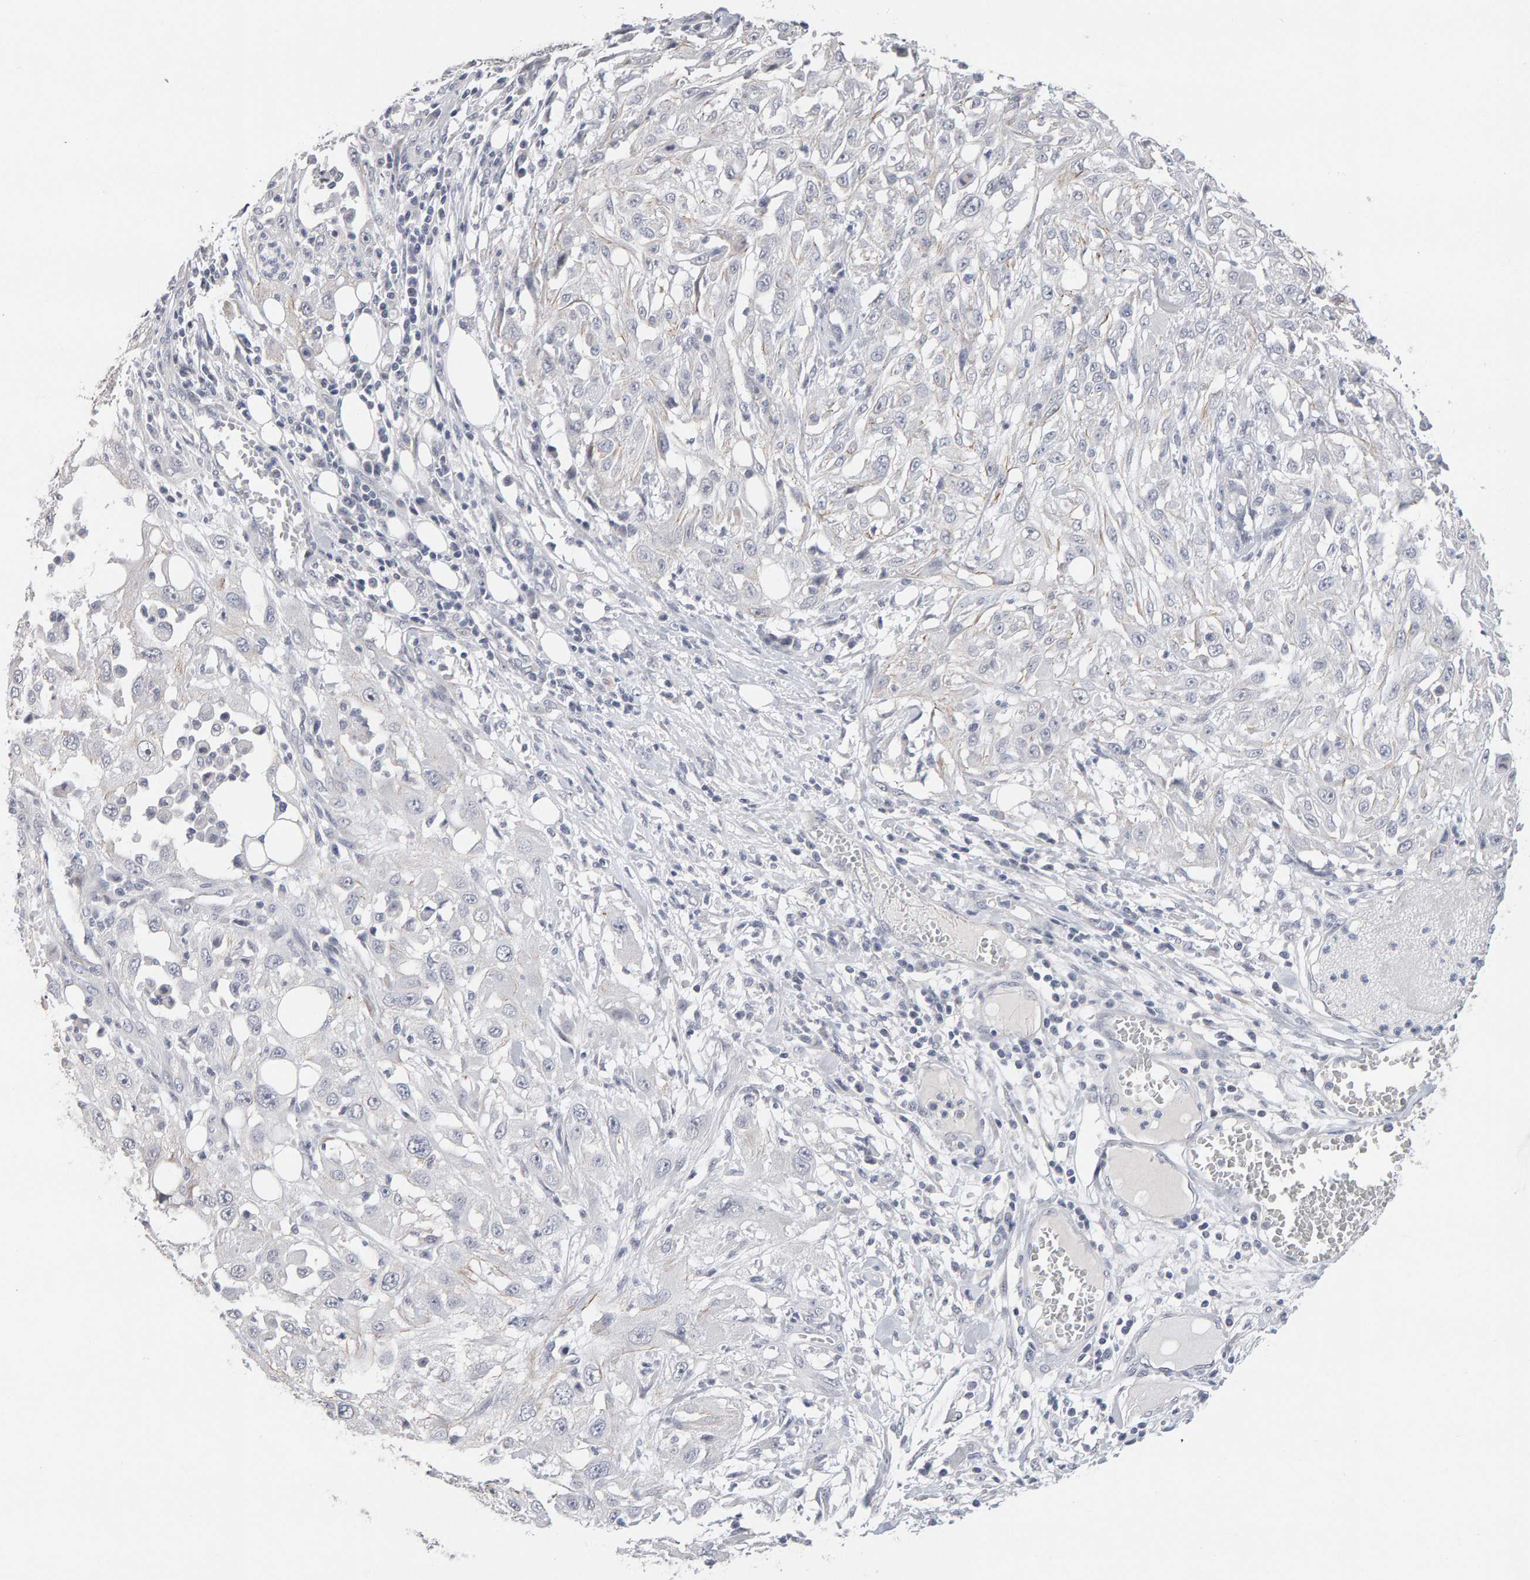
{"staining": {"intensity": "negative", "quantity": "none", "location": "none"}, "tissue": "skin cancer", "cell_type": "Tumor cells", "image_type": "cancer", "snomed": [{"axis": "morphology", "description": "Squamous cell carcinoma, NOS"}, {"axis": "topography", "description": "Skin"}], "caption": "Tumor cells show no significant staining in skin squamous cell carcinoma. (IHC, brightfield microscopy, high magnification).", "gene": "HNF4A", "patient": {"sex": "male", "age": 75}}